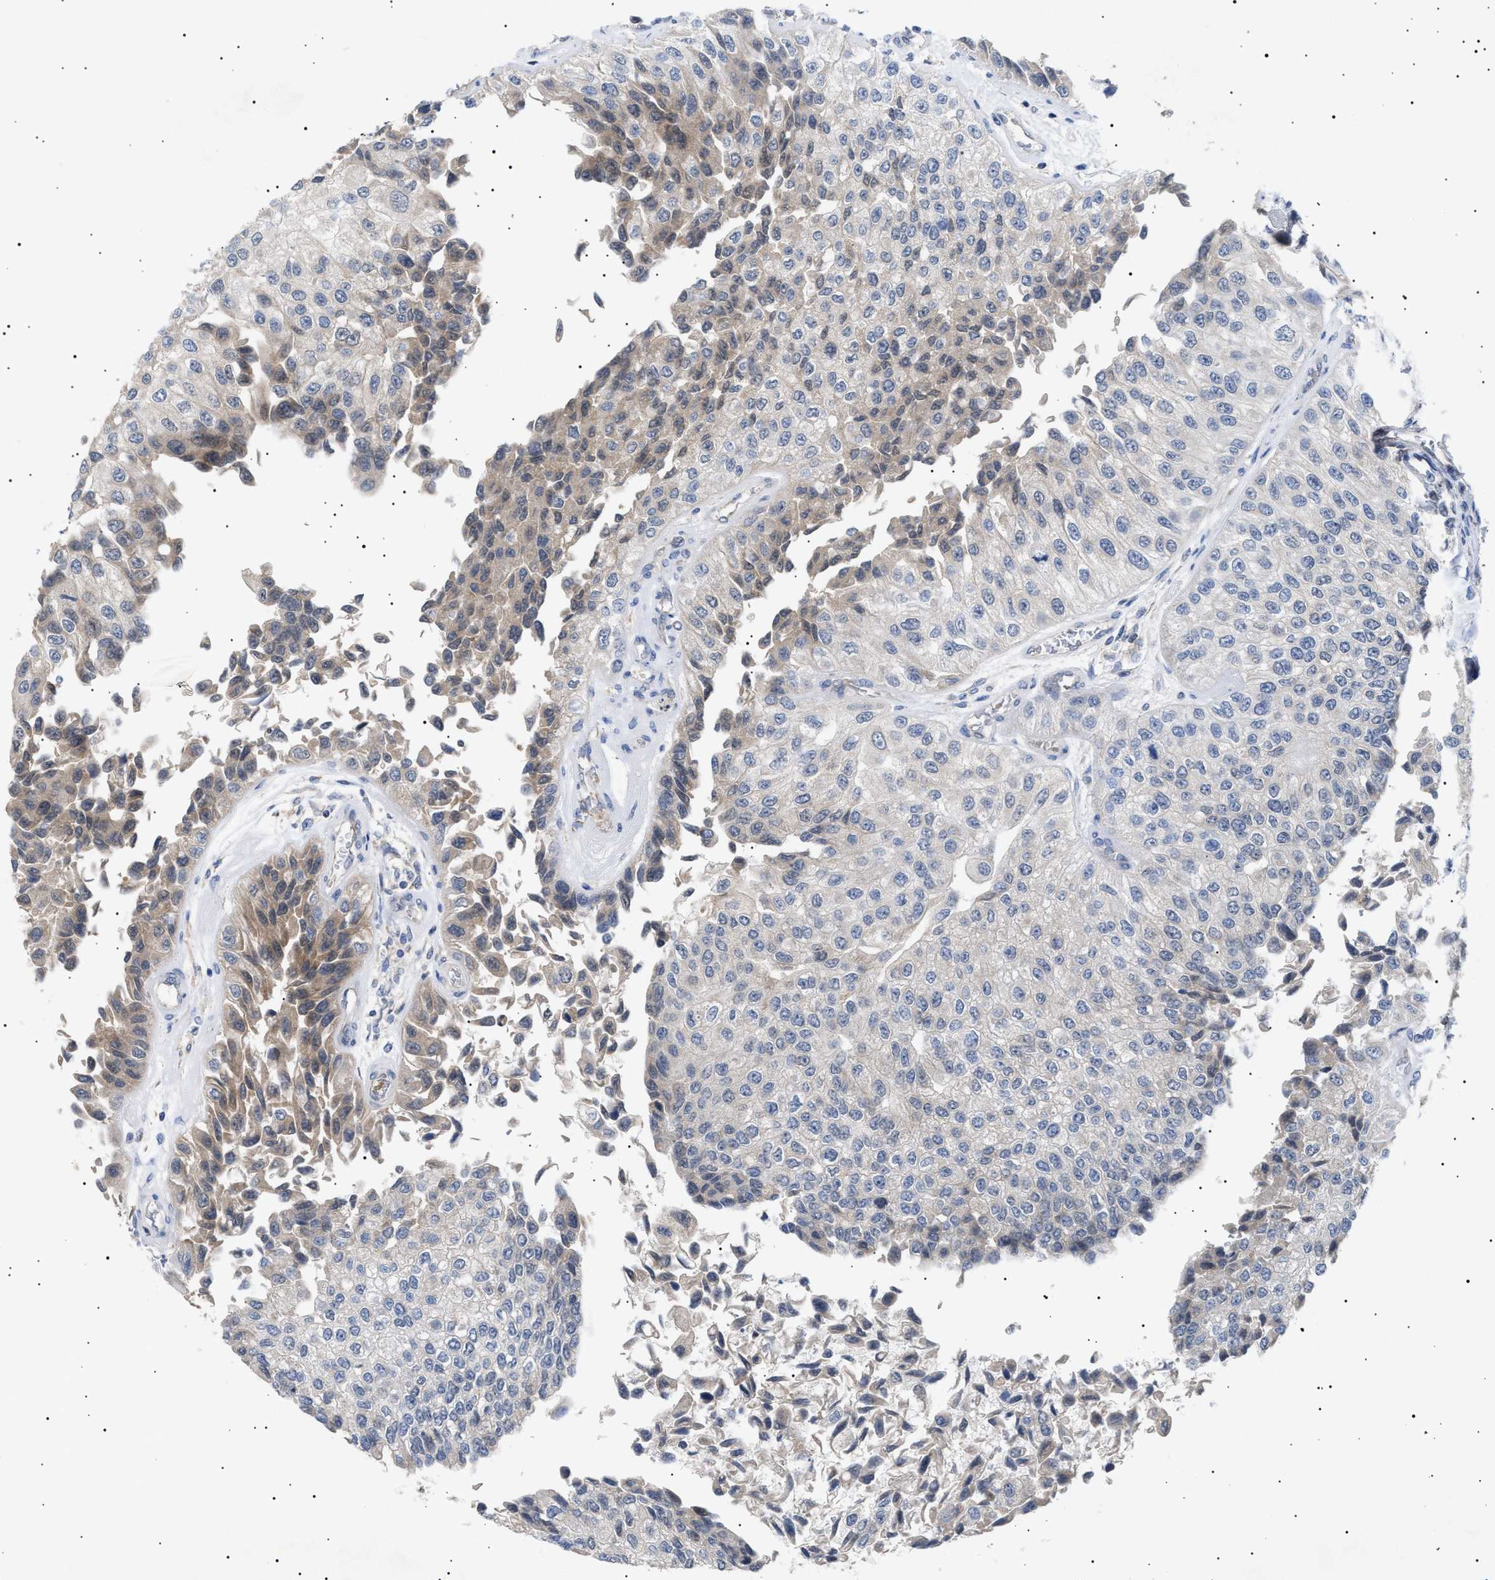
{"staining": {"intensity": "weak", "quantity": "25%-75%", "location": "cytoplasmic/membranous"}, "tissue": "urothelial cancer", "cell_type": "Tumor cells", "image_type": "cancer", "snomed": [{"axis": "morphology", "description": "Urothelial carcinoma, High grade"}, {"axis": "topography", "description": "Kidney"}, {"axis": "topography", "description": "Urinary bladder"}], "caption": "Brown immunohistochemical staining in human high-grade urothelial carcinoma displays weak cytoplasmic/membranous expression in approximately 25%-75% of tumor cells.", "gene": "SIRT5", "patient": {"sex": "male", "age": 77}}